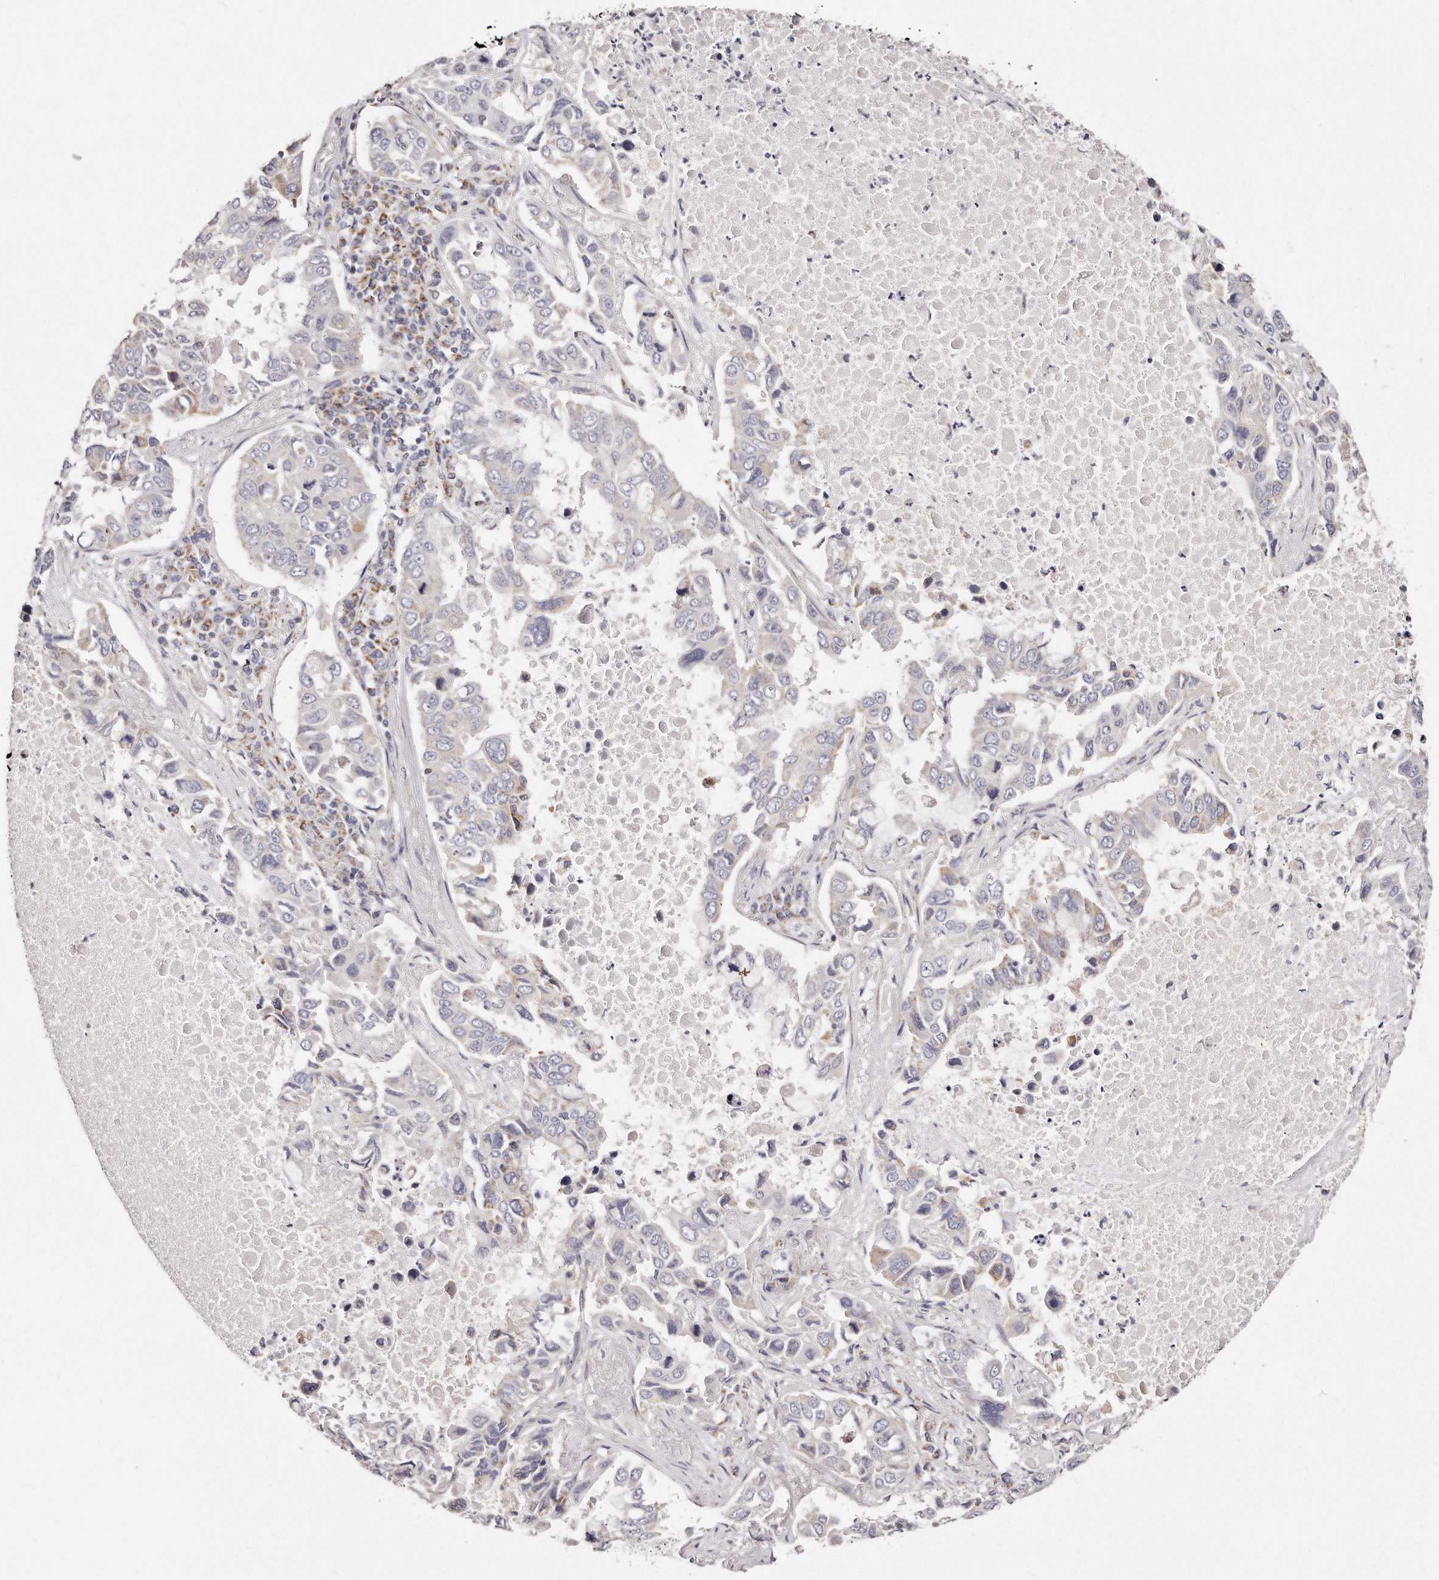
{"staining": {"intensity": "negative", "quantity": "none", "location": "none"}, "tissue": "lung cancer", "cell_type": "Tumor cells", "image_type": "cancer", "snomed": [{"axis": "morphology", "description": "Adenocarcinoma, NOS"}, {"axis": "topography", "description": "Lung"}], "caption": "Tumor cells are negative for brown protein staining in lung cancer.", "gene": "RTKN", "patient": {"sex": "male", "age": 64}}